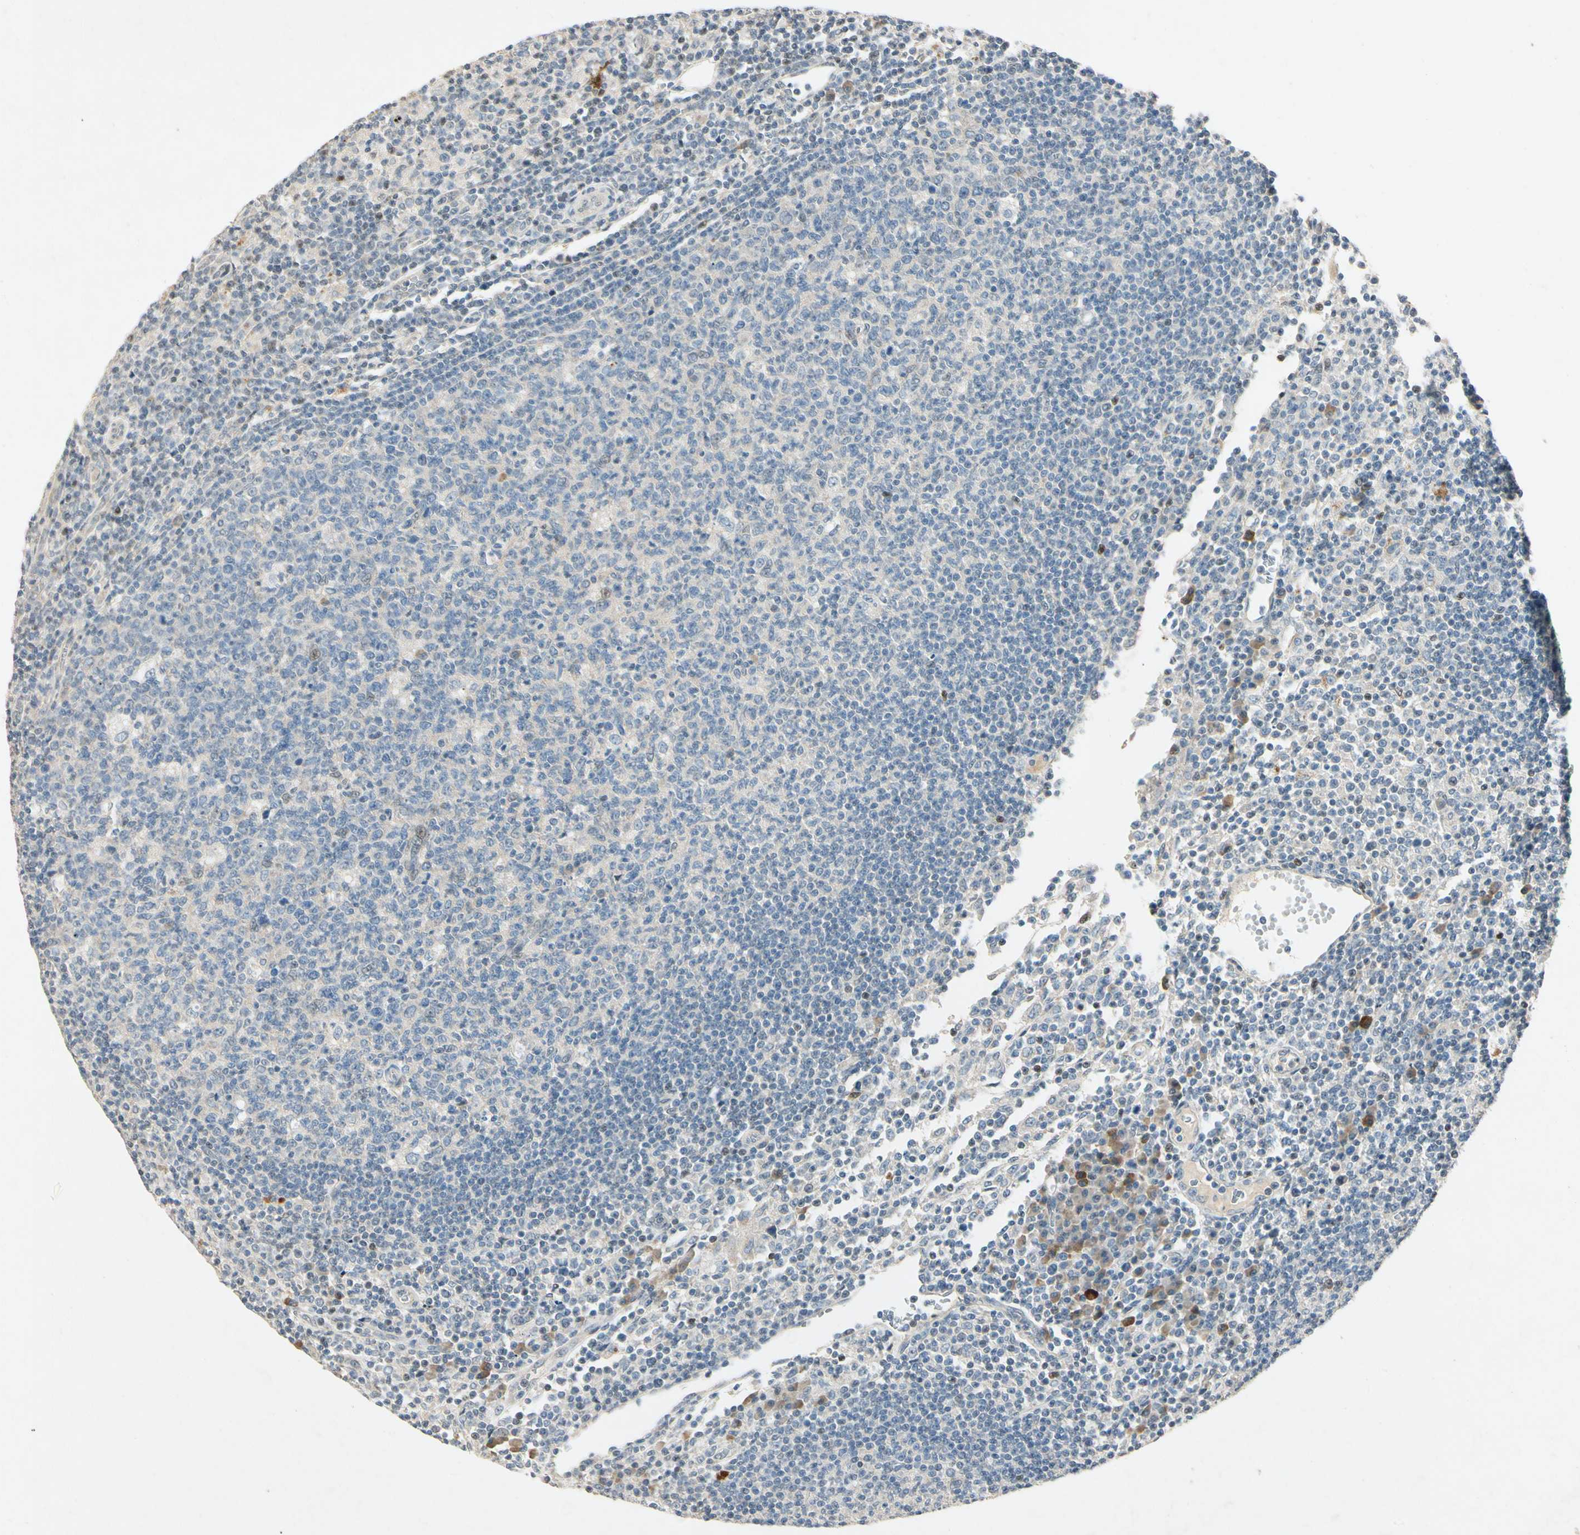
{"staining": {"intensity": "weak", "quantity": "<25%", "location": "nuclear"}, "tissue": "lymph node", "cell_type": "Germinal center cells", "image_type": "normal", "snomed": [{"axis": "morphology", "description": "Normal tissue, NOS"}, {"axis": "morphology", "description": "Inflammation, NOS"}, {"axis": "topography", "description": "Lymph node"}], "caption": "Lymph node stained for a protein using IHC reveals no staining germinal center cells.", "gene": "HSPA1B", "patient": {"sex": "male", "age": 55}}